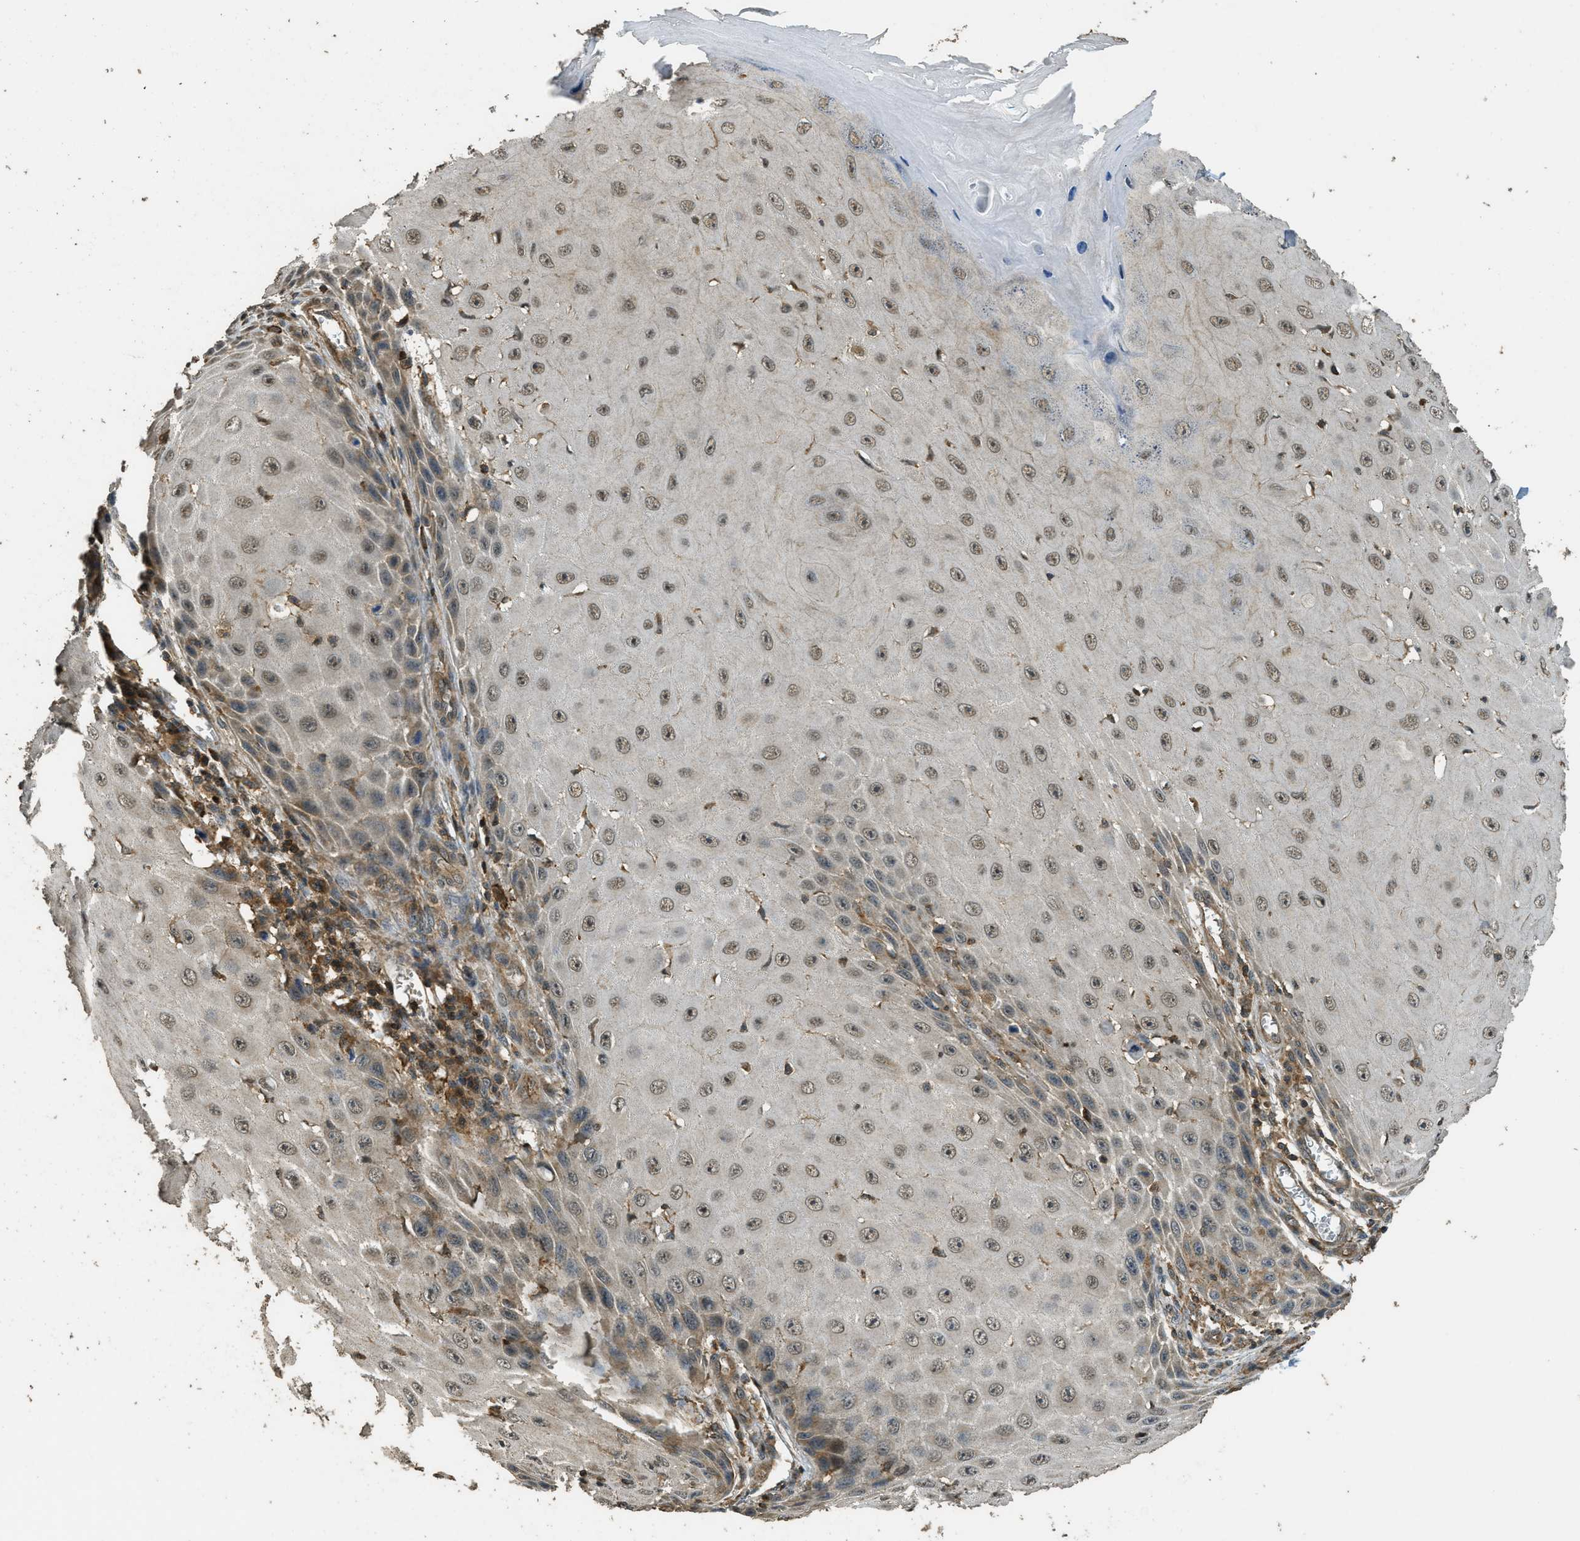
{"staining": {"intensity": "weak", "quantity": "25%-75%", "location": "cytoplasmic/membranous,nuclear"}, "tissue": "skin cancer", "cell_type": "Tumor cells", "image_type": "cancer", "snomed": [{"axis": "morphology", "description": "Squamous cell carcinoma, NOS"}, {"axis": "topography", "description": "Skin"}], "caption": "Human skin cancer (squamous cell carcinoma) stained with a brown dye shows weak cytoplasmic/membranous and nuclear positive staining in approximately 25%-75% of tumor cells.", "gene": "PPP6R3", "patient": {"sex": "female", "age": 73}}